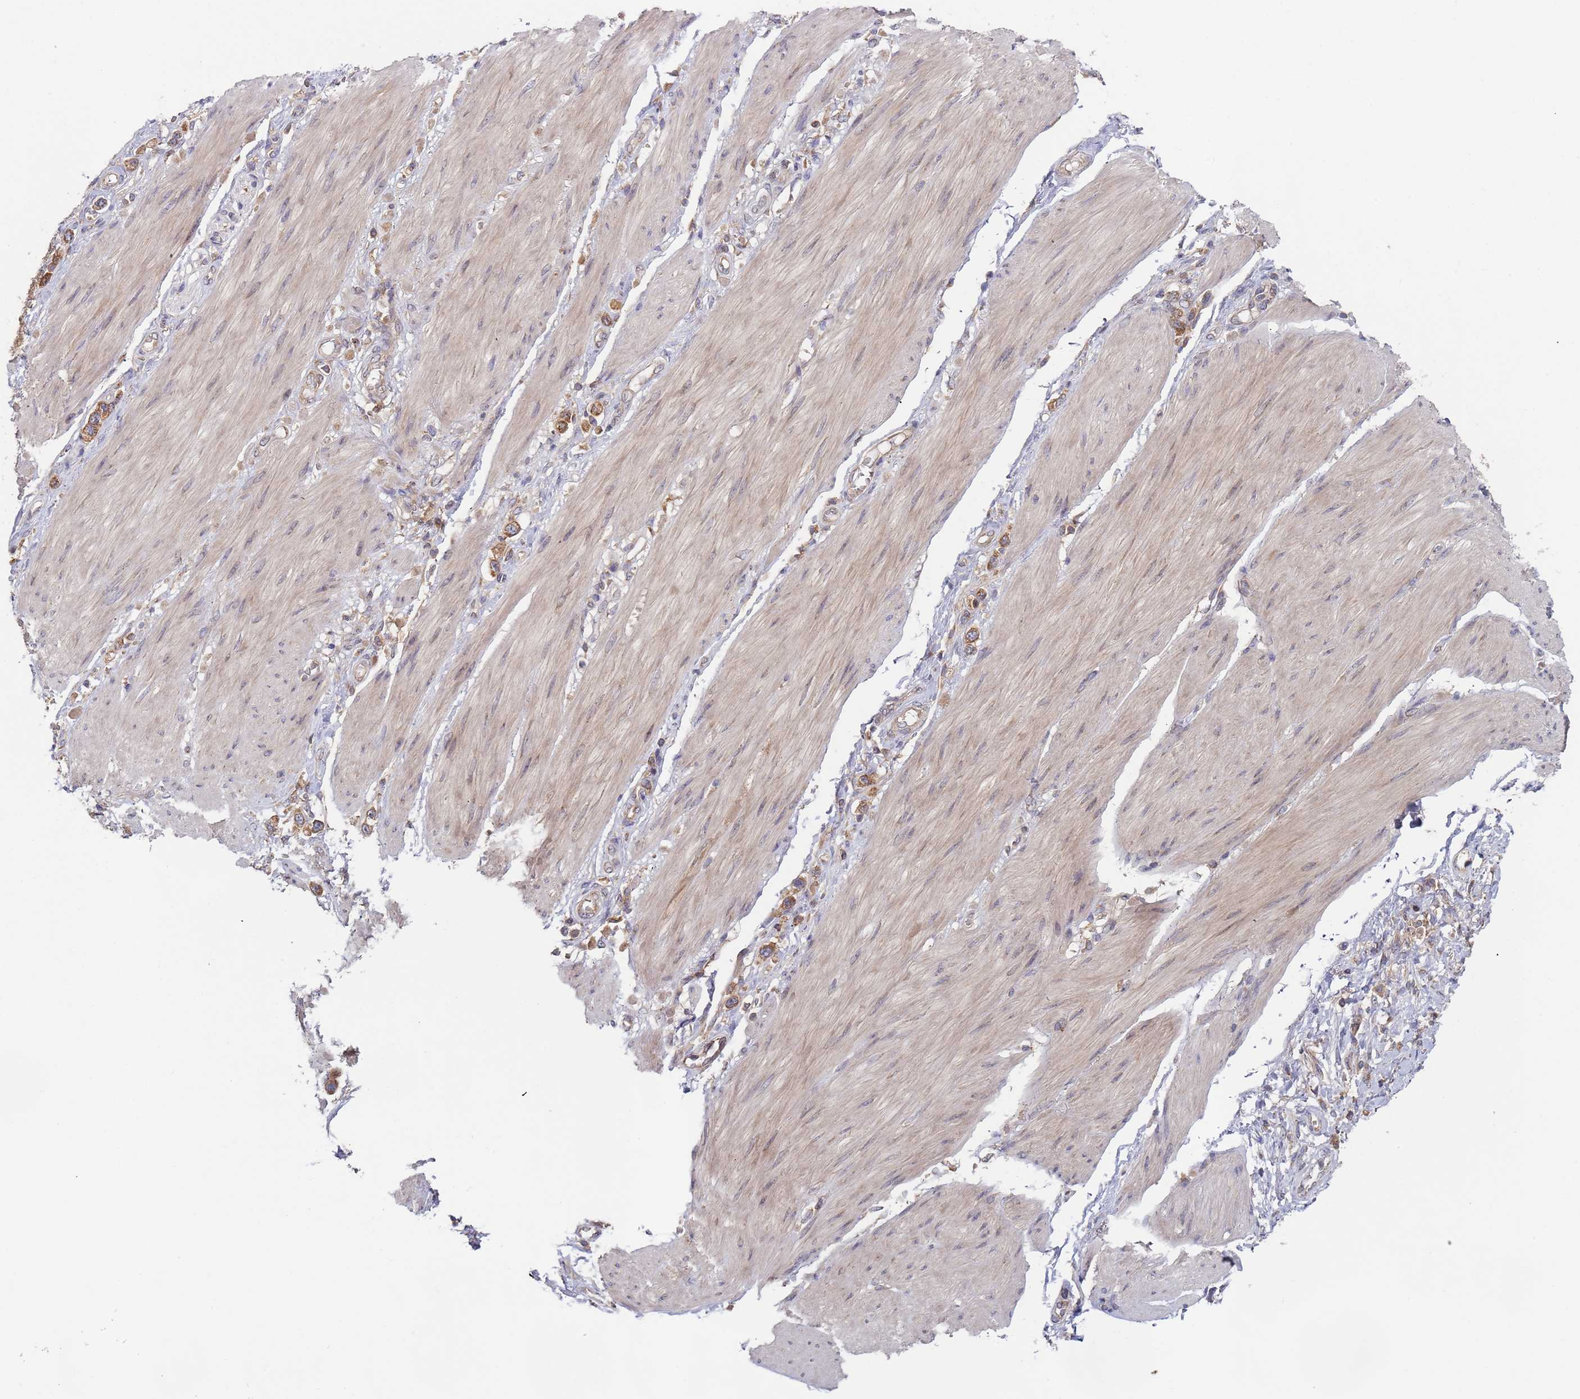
{"staining": {"intensity": "moderate", "quantity": ">75%", "location": "cytoplasmic/membranous"}, "tissue": "stomach cancer", "cell_type": "Tumor cells", "image_type": "cancer", "snomed": [{"axis": "morphology", "description": "Adenocarcinoma, NOS"}, {"axis": "topography", "description": "Stomach"}], "caption": "High-magnification brightfield microscopy of stomach cancer (adenocarcinoma) stained with DAB (brown) and counterstained with hematoxylin (blue). tumor cells exhibit moderate cytoplasmic/membranous positivity is identified in about>75% of cells. (IHC, brightfield microscopy, high magnification).", "gene": "OR5A2", "patient": {"sex": "female", "age": 65}}